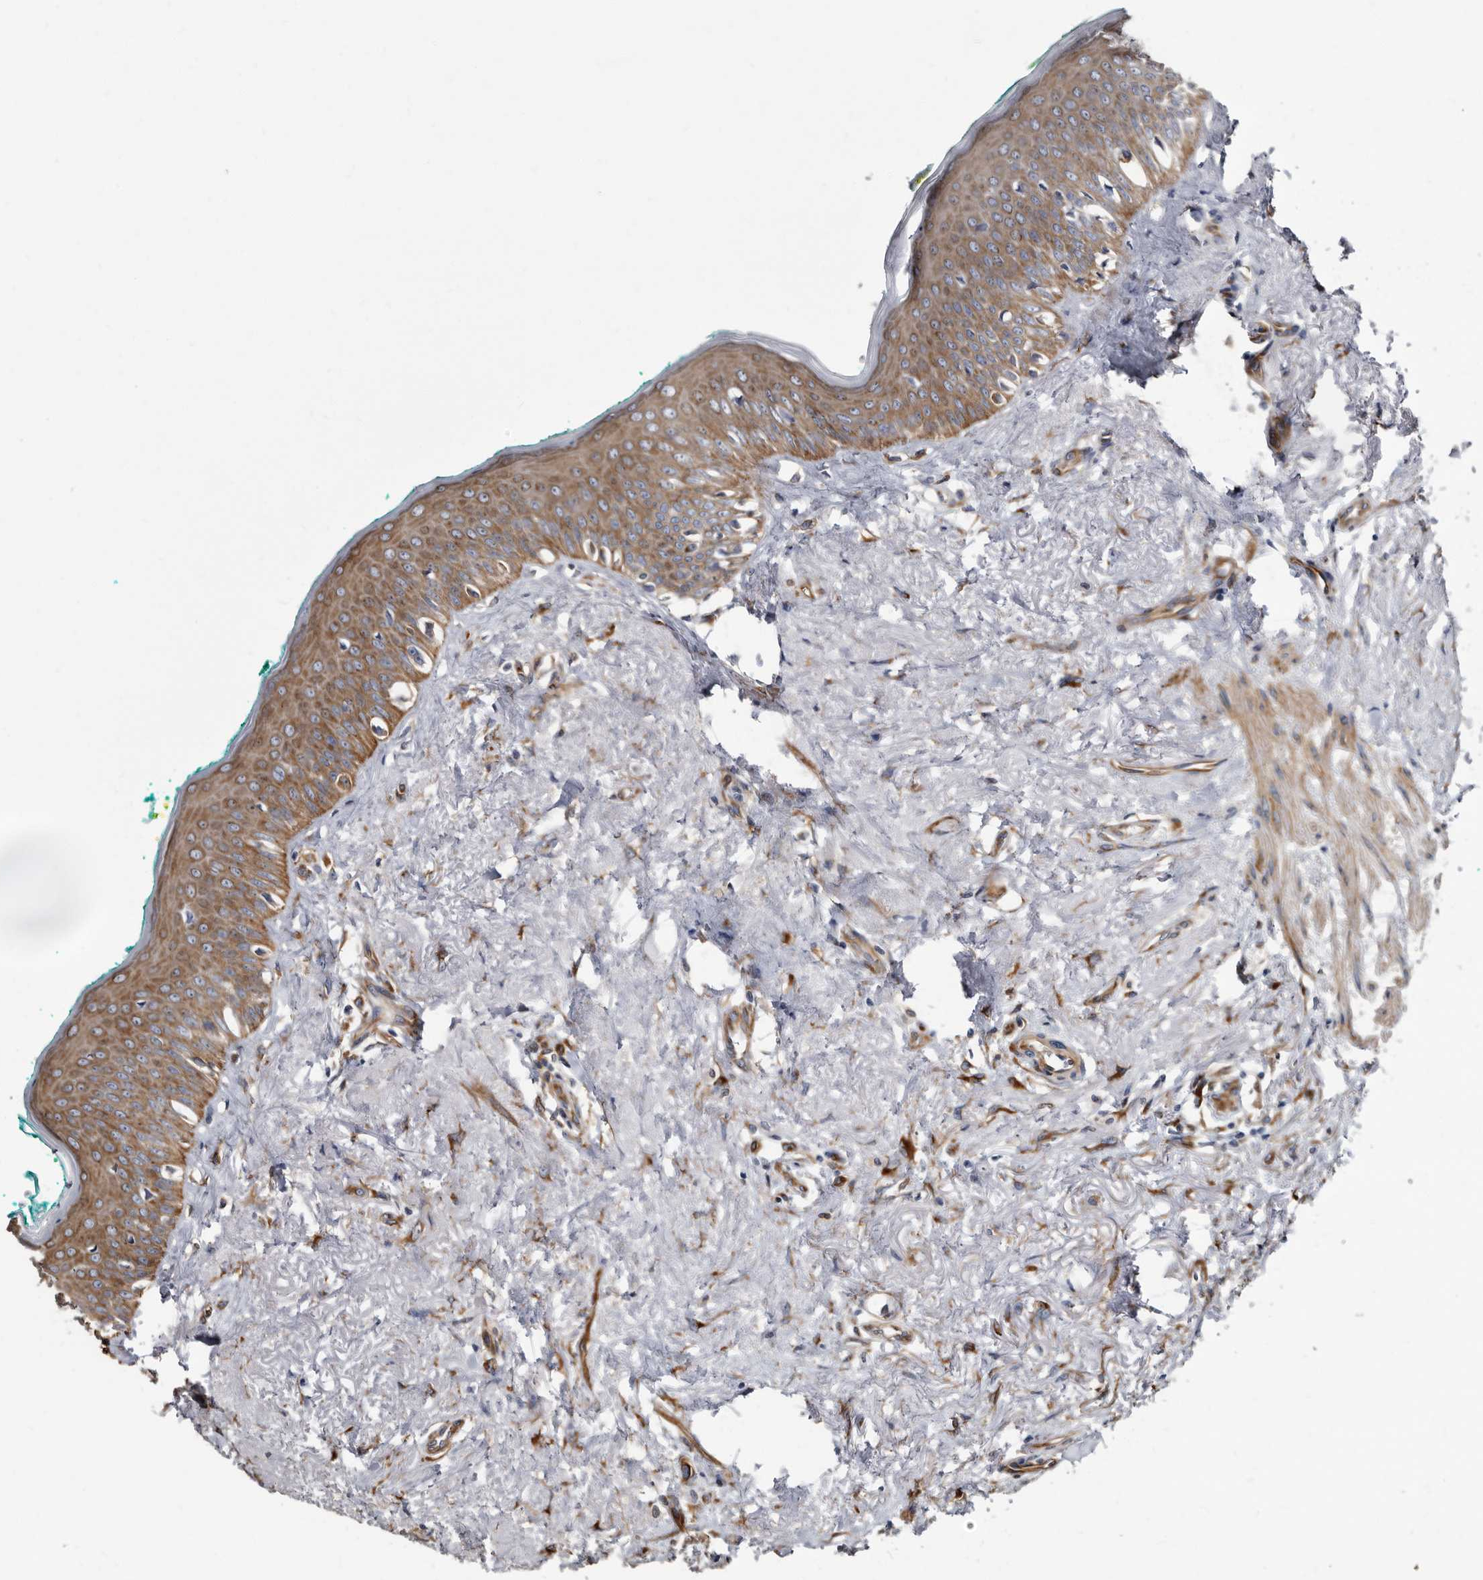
{"staining": {"intensity": "moderate", "quantity": "25%-75%", "location": "cytoplasmic/membranous"}, "tissue": "oral mucosa", "cell_type": "Squamous epithelial cells", "image_type": "normal", "snomed": [{"axis": "morphology", "description": "Normal tissue, NOS"}, {"axis": "topography", "description": "Oral tissue"}], "caption": "DAB (3,3'-diaminobenzidine) immunohistochemical staining of benign human oral mucosa shows moderate cytoplasmic/membranous protein expression in about 25%-75% of squamous epithelial cells. The protein of interest is shown in brown color, while the nuclei are stained blue.", "gene": "KCTD20", "patient": {"sex": "female", "age": 70}}